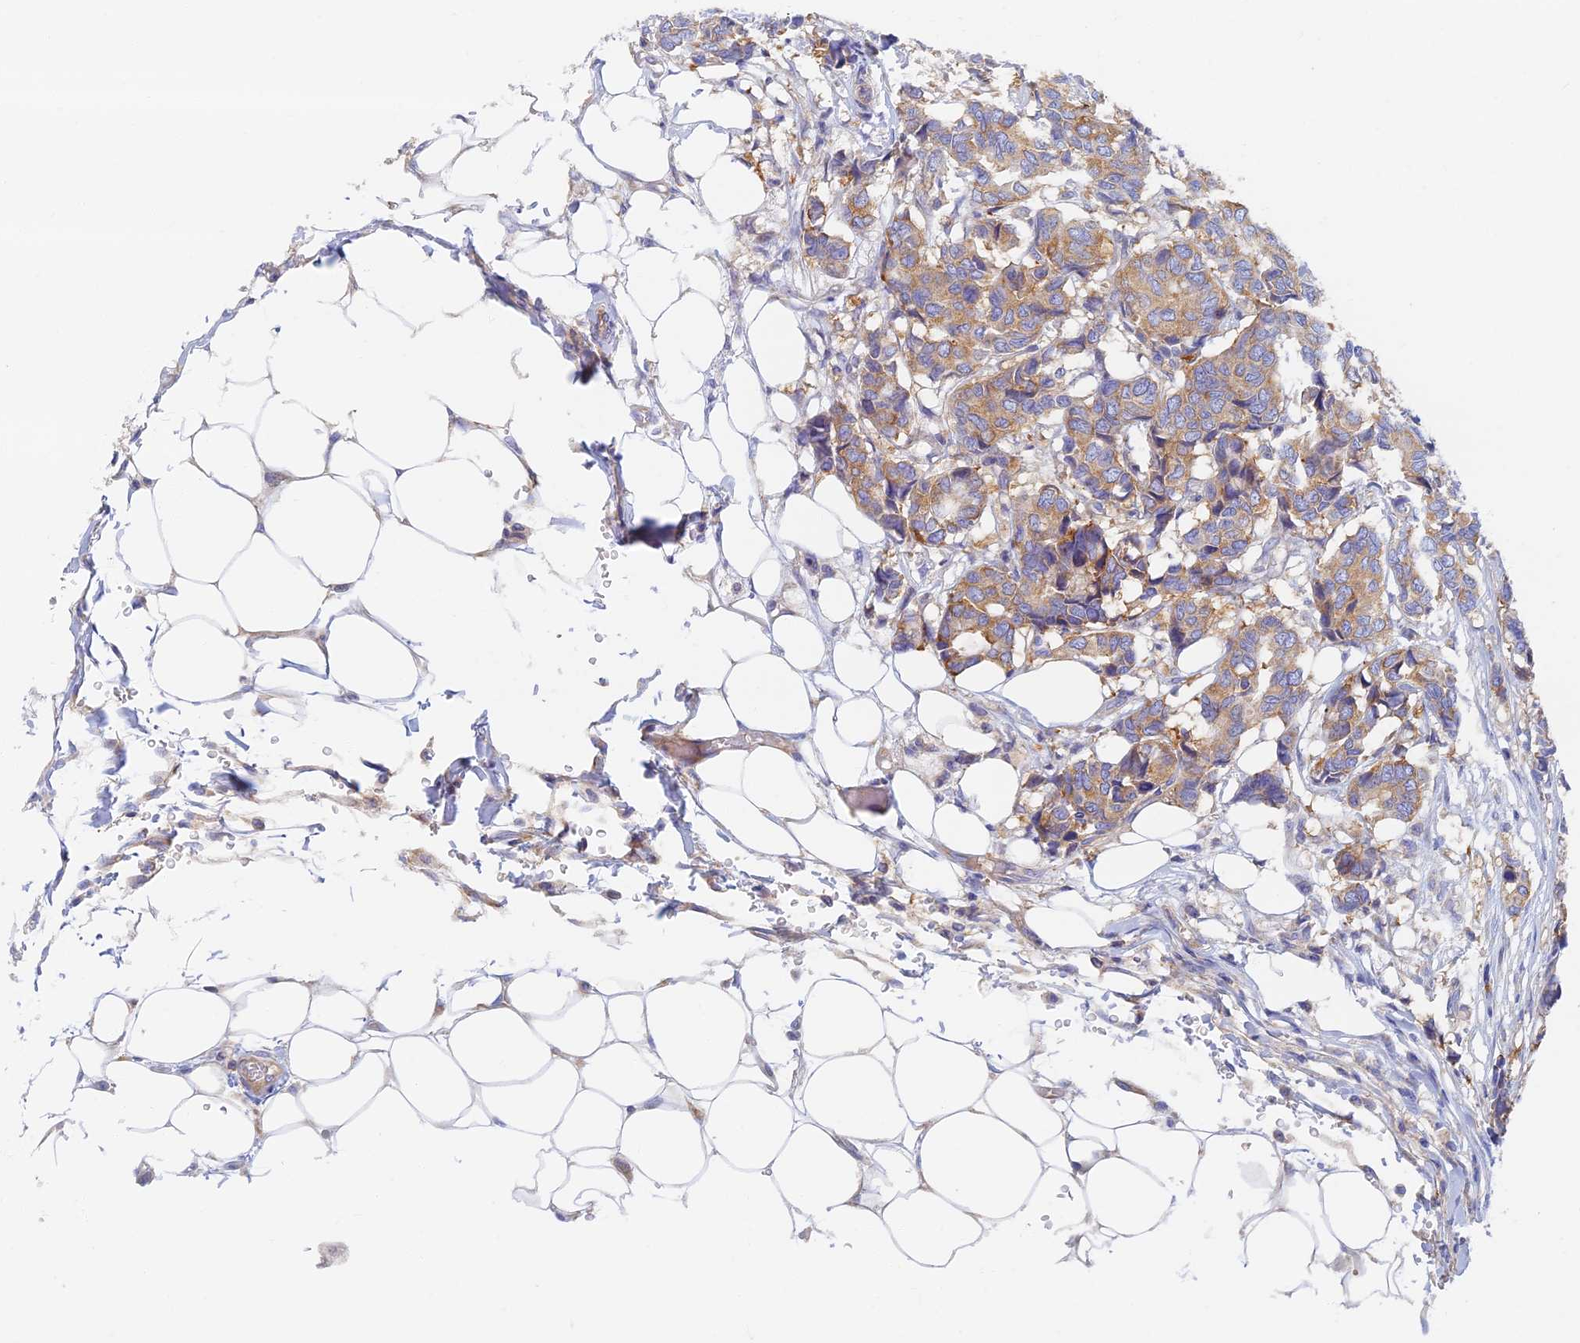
{"staining": {"intensity": "moderate", "quantity": ">75%", "location": "cytoplasmic/membranous"}, "tissue": "breast cancer", "cell_type": "Tumor cells", "image_type": "cancer", "snomed": [{"axis": "morphology", "description": "Duct carcinoma"}, {"axis": "topography", "description": "Breast"}], "caption": "Immunohistochemical staining of human infiltrating ductal carcinoma (breast) demonstrates medium levels of moderate cytoplasmic/membranous protein staining in about >75% of tumor cells.", "gene": "TMEM44", "patient": {"sex": "female", "age": 87}}